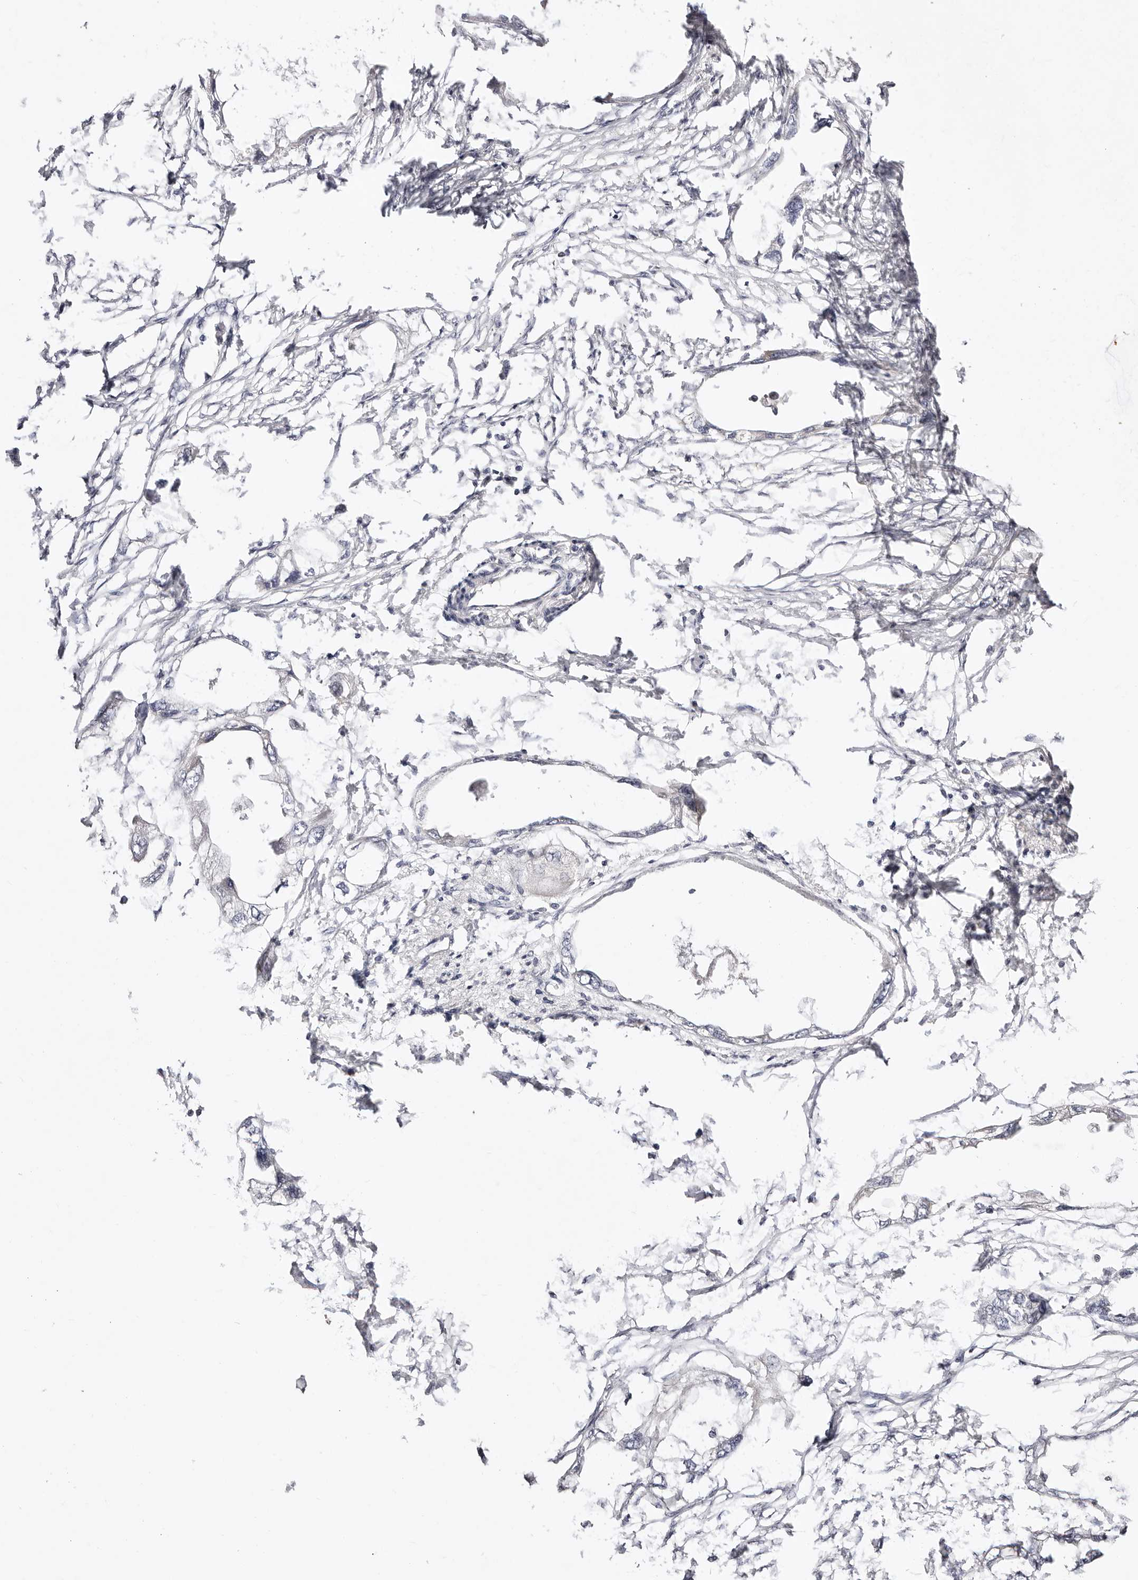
{"staining": {"intensity": "negative", "quantity": "none", "location": "none"}, "tissue": "endometrial cancer", "cell_type": "Tumor cells", "image_type": "cancer", "snomed": [{"axis": "morphology", "description": "Adenocarcinoma, NOS"}, {"axis": "morphology", "description": "Adenocarcinoma, metastatic, NOS"}, {"axis": "topography", "description": "Adipose tissue"}, {"axis": "topography", "description": "Endometrium"}], "caption": "Image shows no protein positivity in tumor cells of endometrial metastatic adenocarcinoma tissue.", "gene": "STAT5A", "patient": {"sex": "female", "age": 67}}